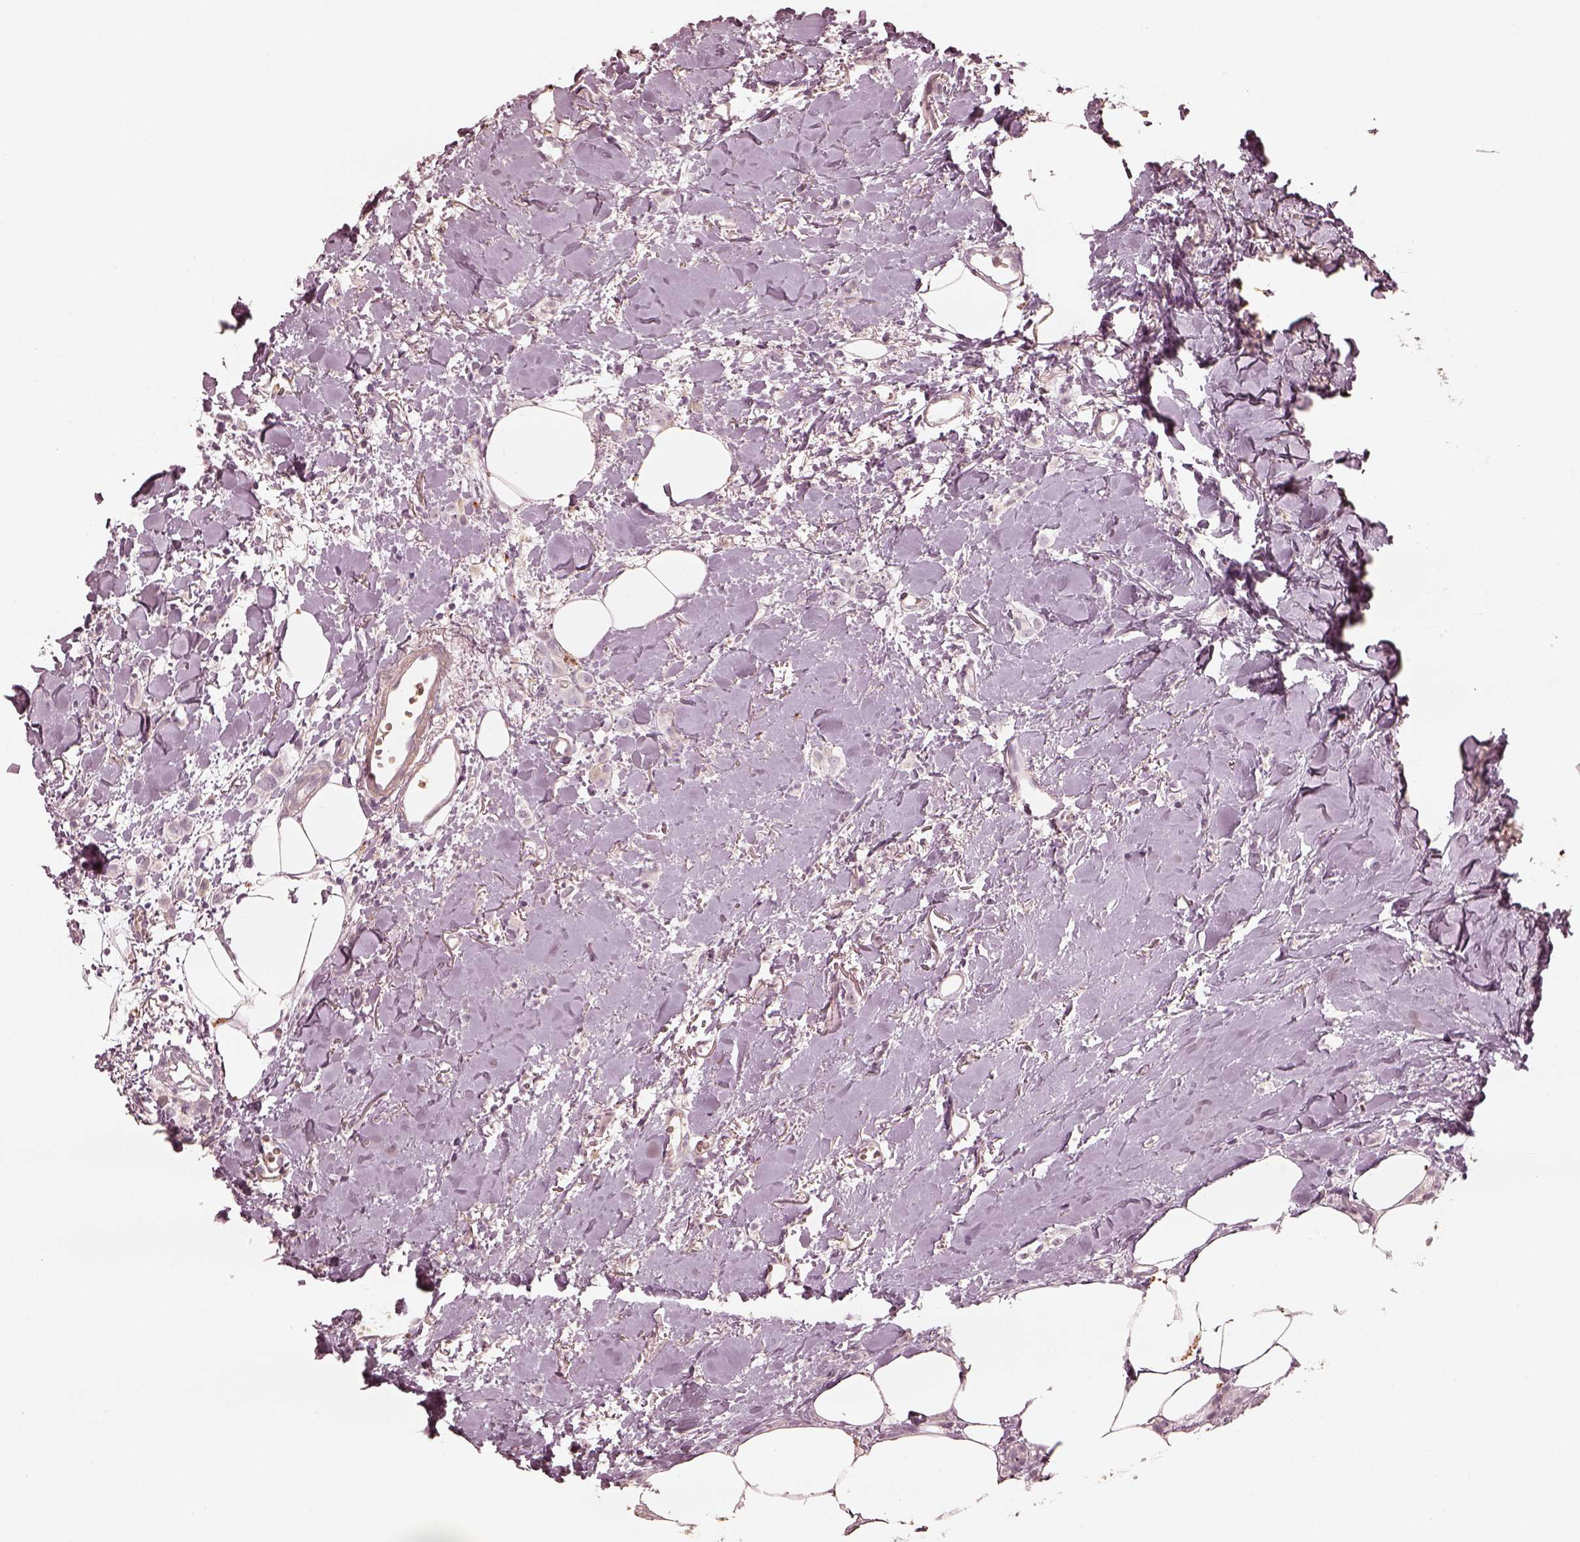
{"staining": {"intensity": "negative", "quantity": "none", "location": "none"}, "tissue": "breast cancer", "cell_type": "Tumor cells", "image_type": "cancer", "snomed": [{"axis": "morphology", "description": "Duct carcinoma"}, {"axis": "topography", "description": "Breast"}], "caption": "Protein analysis of breast cancer reveals no significant positivity in tumor cells.", "gene": "ADRB3", "patient": {"sex": "female", "age": 85}}